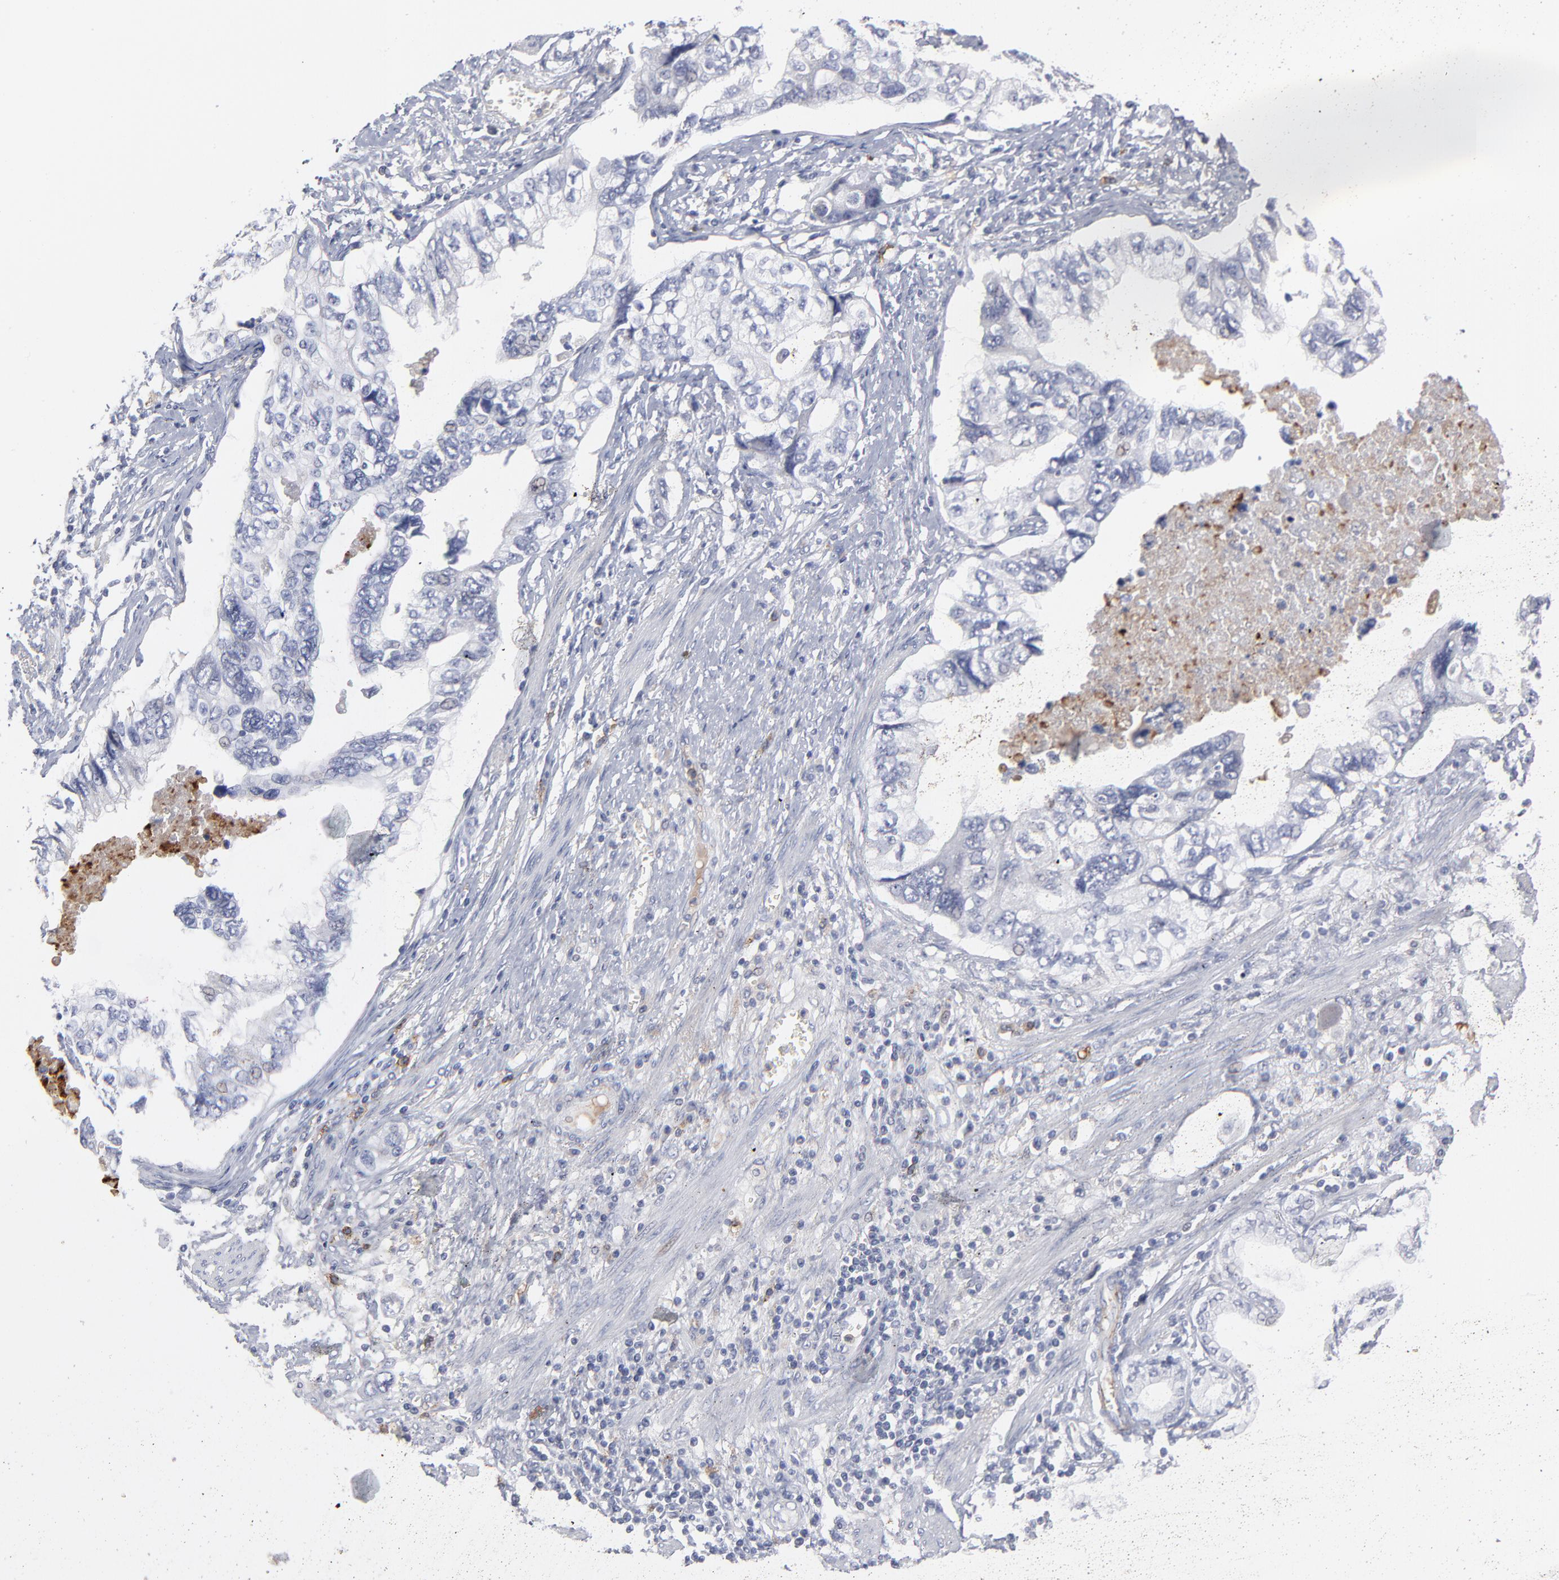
{"staining": {"intensity": "negative", "quantity": "none", "location": "none"}, "tissue": "stomach cancer", "cell_type": "Tumor cells", "image_type": "cancer", "snomed": [{"axis": "morphology", "description": "Adenocarcinoma, NOS"}, {"axis": "topography", "description": "Pancreas"}, {"axis": "topography", "description": "Stomach, upper"}], "caption": "Human stomach adenocarcinoma stained for a protein using IHC shows no expression in tumor cells.", "gene": "CCR3", "patient": {"sex": "male", "age": 77}}